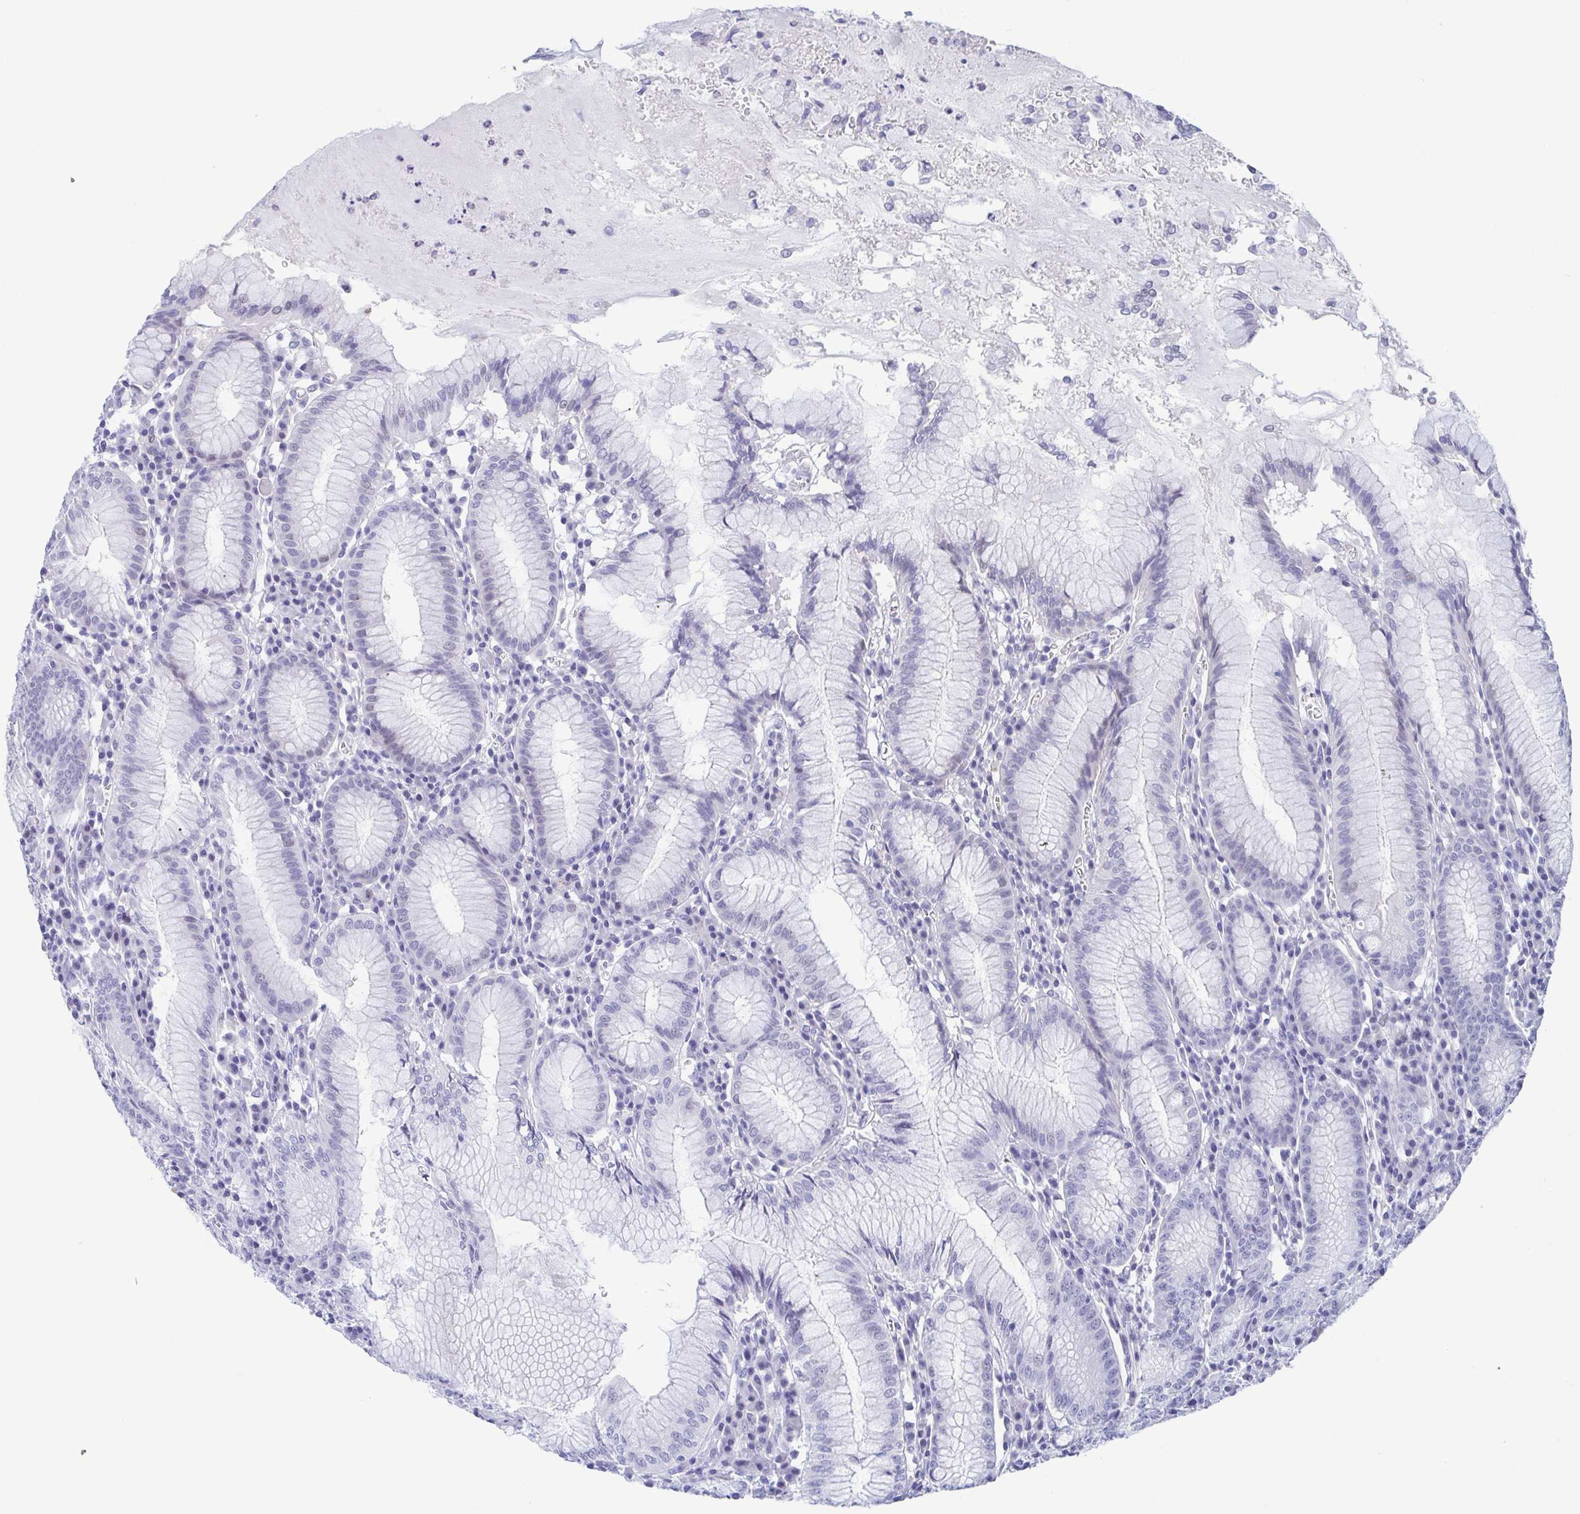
{"staining": {"intensity": "negative", "quantity": "none", "location": "none"}, "tissue": "stomach", "cell_type": "Glandular cells", "image_type": "normal", "snomed": [{"axis": "morphology", "description": "Normal tissue, NOS"}, {"axis": "topography", "description": "Stomach"}], "caption": "This photomicrograph is of unremarkable stomach stained with immunohistochemistry (IHC) to label a protein in brown with the nuclei are counter-stained blue. There is no expression in glandular cells. The staining is performed using DAB brown chromogen with nuclei counter-stained in using hematoxylin.", "gene": "PERM1", "patient": {"sex": "male", "age": 55}}